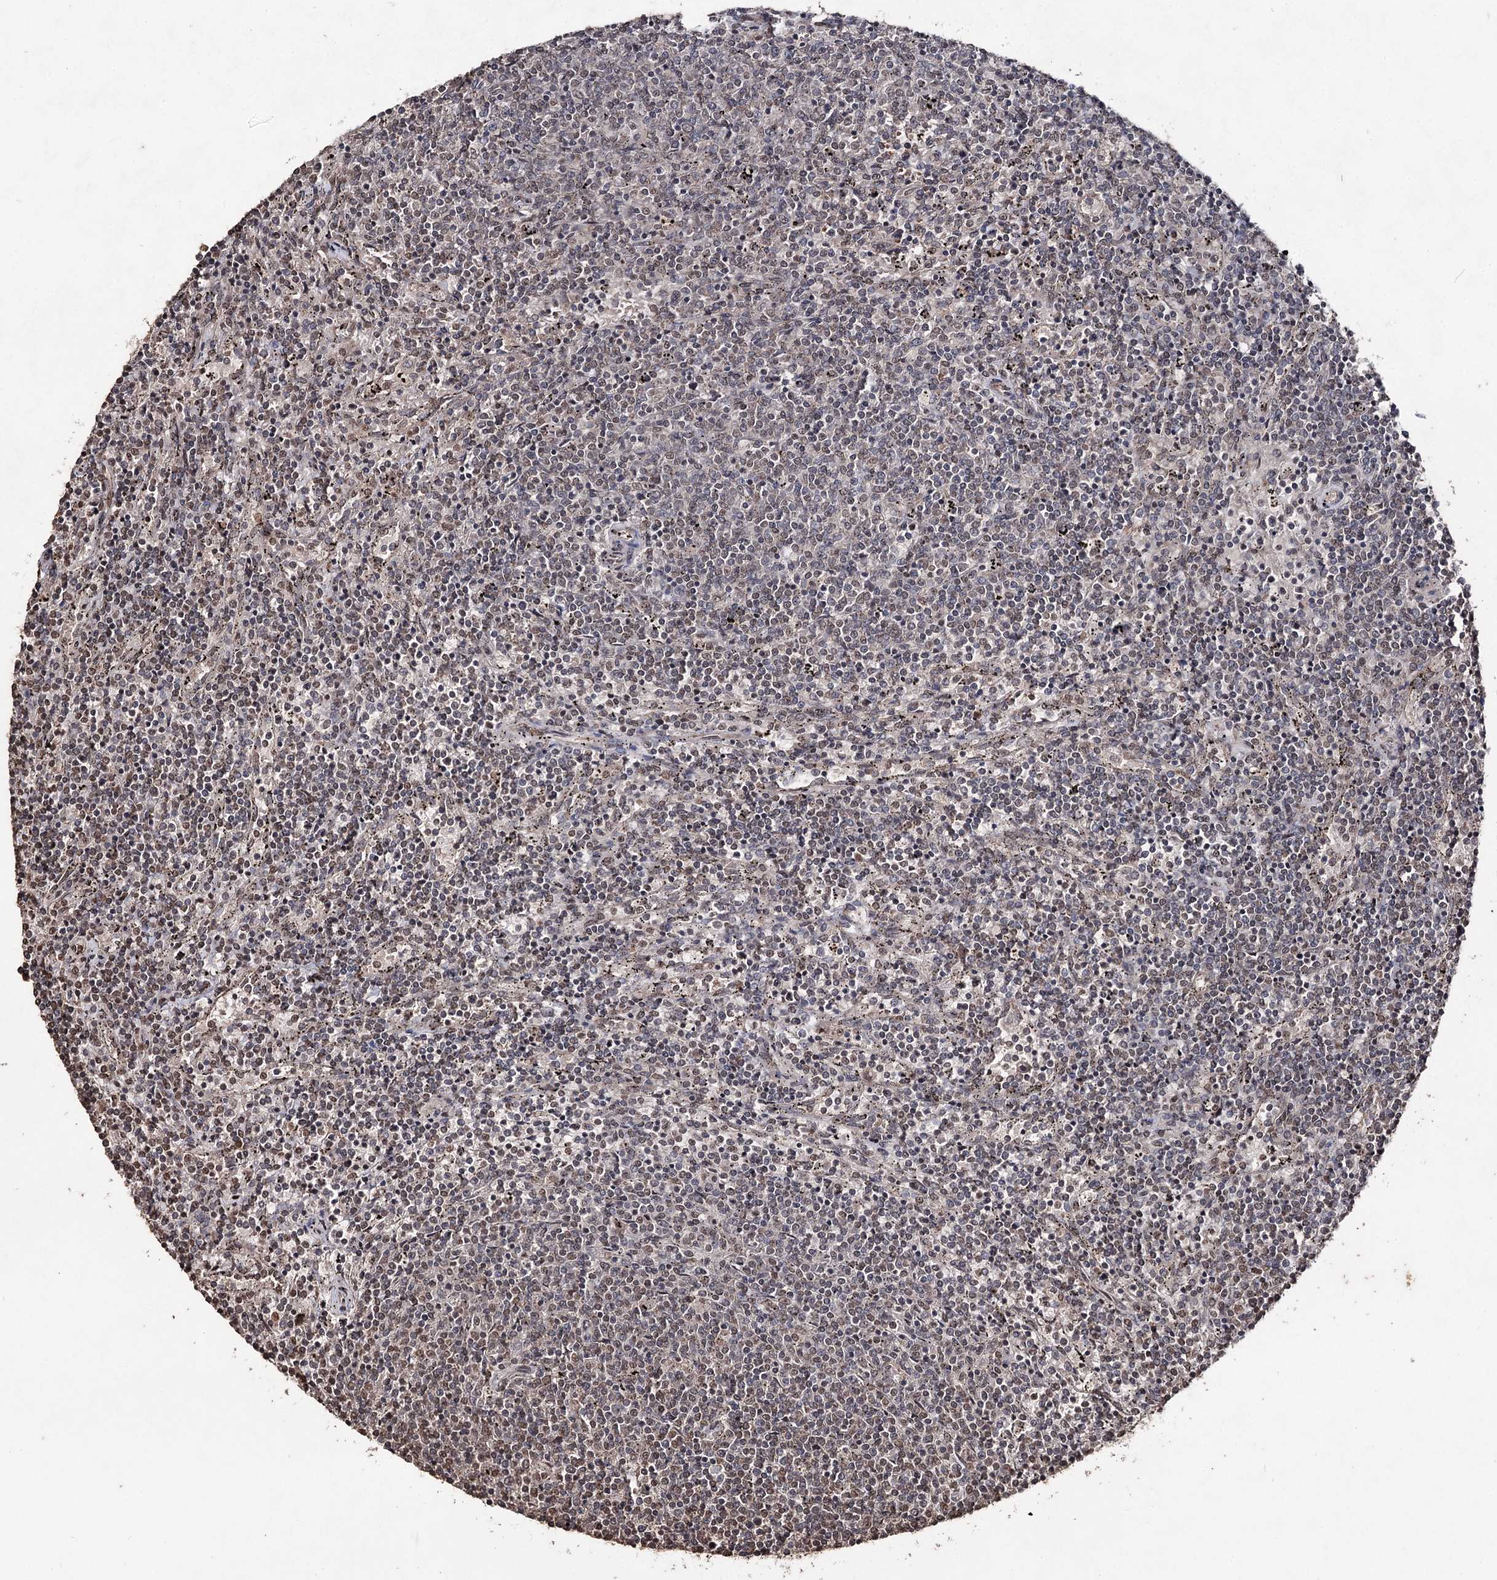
{"staining": {"intensity": "negative", "quantity": "none", "location": "none"}, "tissue": "lymphoma", "cell_type": "Tumor cells", "image_type": "cancer", "snomed": [{"axis": "morphology", "description": "Malignant lymphoma, non-Hodgkin's type, Low grade"}, {"axis": "topography", "description": "Spleen"}], "caption": "Histopathology image shows no protein positivity in tumor cells of lymphoma tissue.", "gene": "ATG14", "patient": {"sex": "female", "age": 50}}